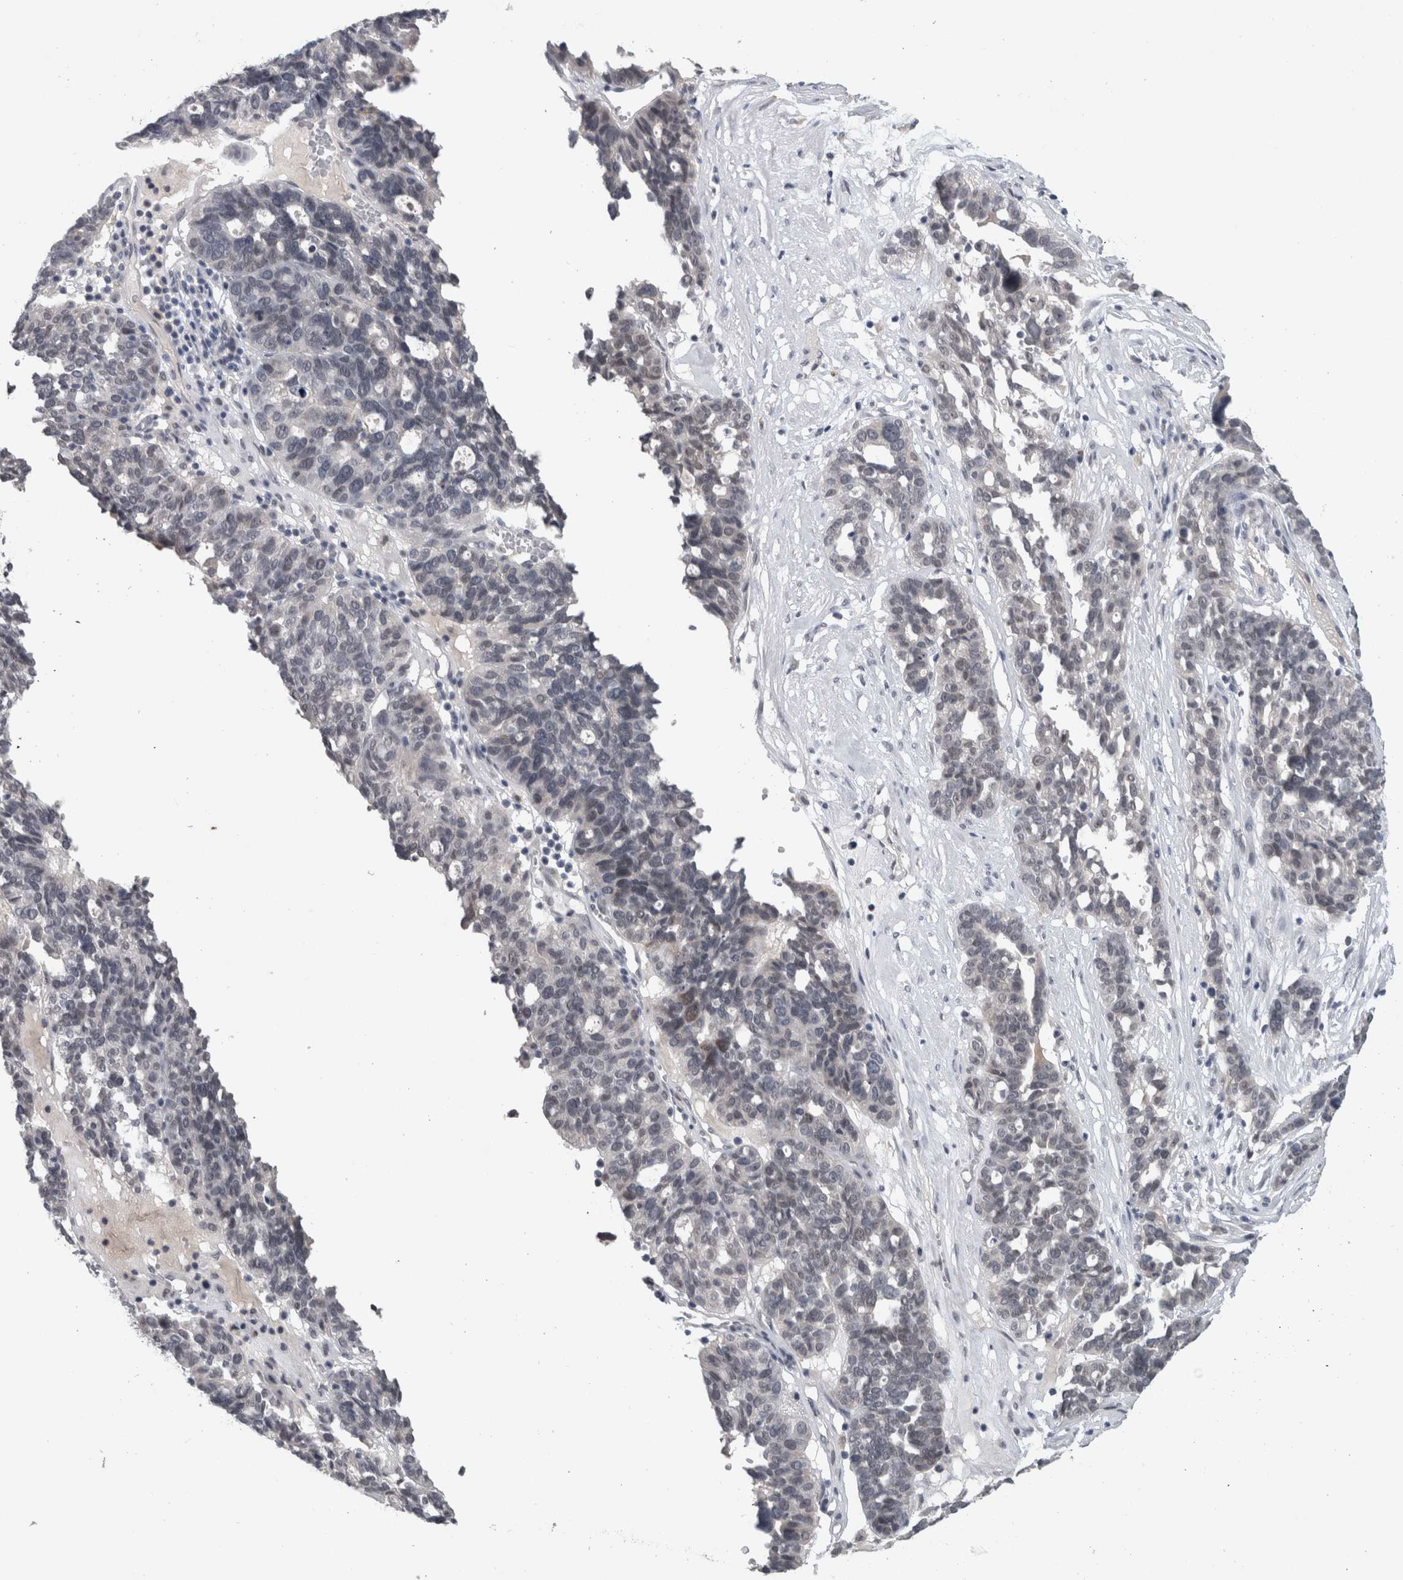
{"staining": {"intensity": "negative", "quantity": "none", "location": "none"}, "tissue": "ovarian cancer", "cell_type": "Tumor cells", "image_type": "cancer", "snomed": [{"axis": "morphology", "description": "Cystadenocarcinoma, serous, NOS"}, {"axis": "topography", "description": "Ovary"}], "caption": "This image is of ovarian cancer (serous cystadenocarcinoma) stained with immunohistochemistry to label a protein in brown with the nuclei are counter-stained blue. There is no expression in tumor cells.", "gene": "PRXL2A", "patient": {"sex": "female", "age": 59}}